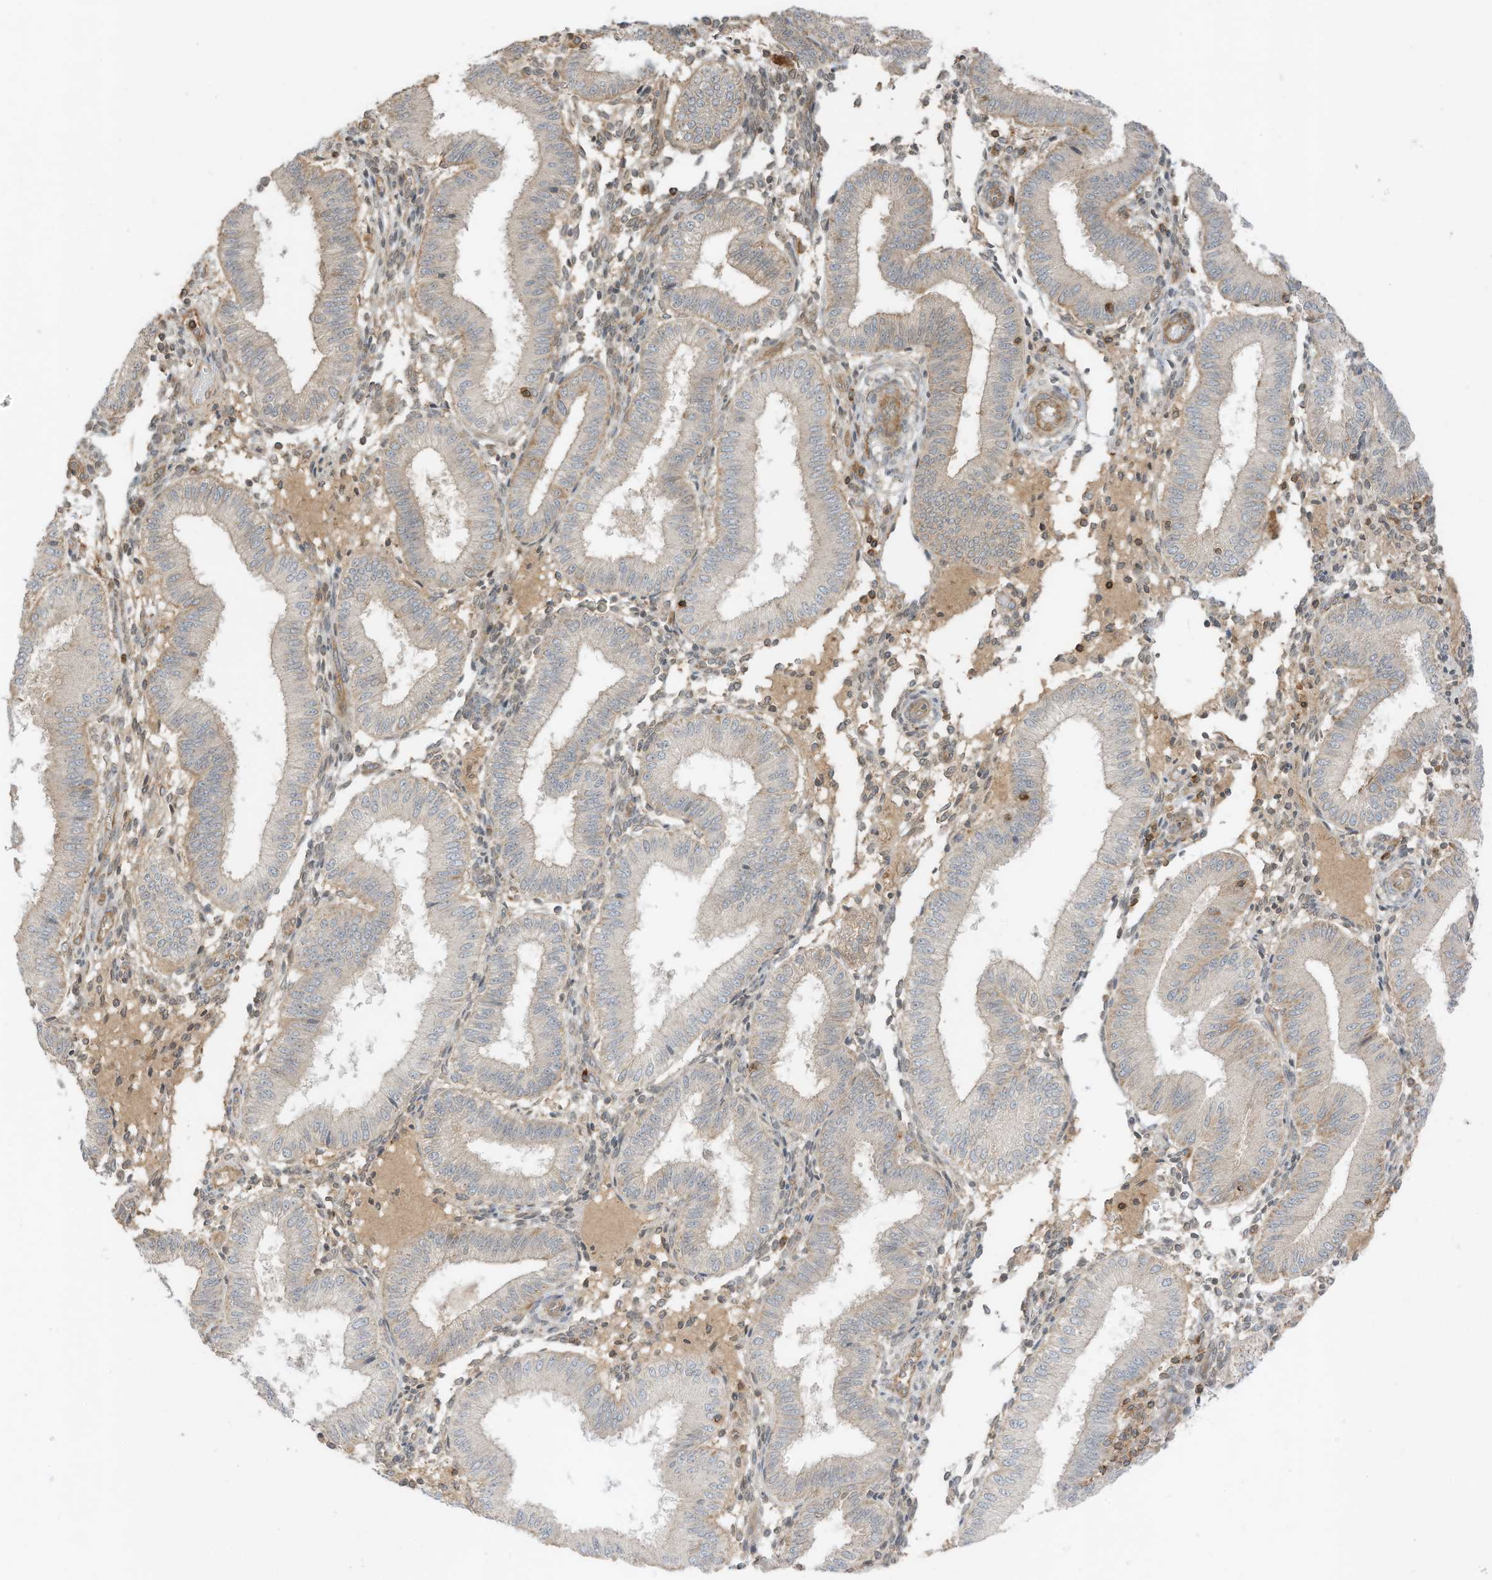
{"staining": {"intensity": "weak", "quantity": "<25%", "location": "cytoplasmic/membranous"}, "tissue": "endometrium", "cell_type": "Cells in endometrial stroma", "image_type": "normal", "snomed": [{"axis": "morphology", "description": "Normal tissue, NOS"}, {"axis": "topography", "description": "Endometrium"}], "caption": "Endometrium was stained to show a protein in brown. There is no significant expression in cells in endometrial stroma. (Brightfield microscopy of DAB immunohistochemistry (IHC) at high magnification).", "gene": "SLC25A12", "patient": {"sex": "female", "age": 39}}